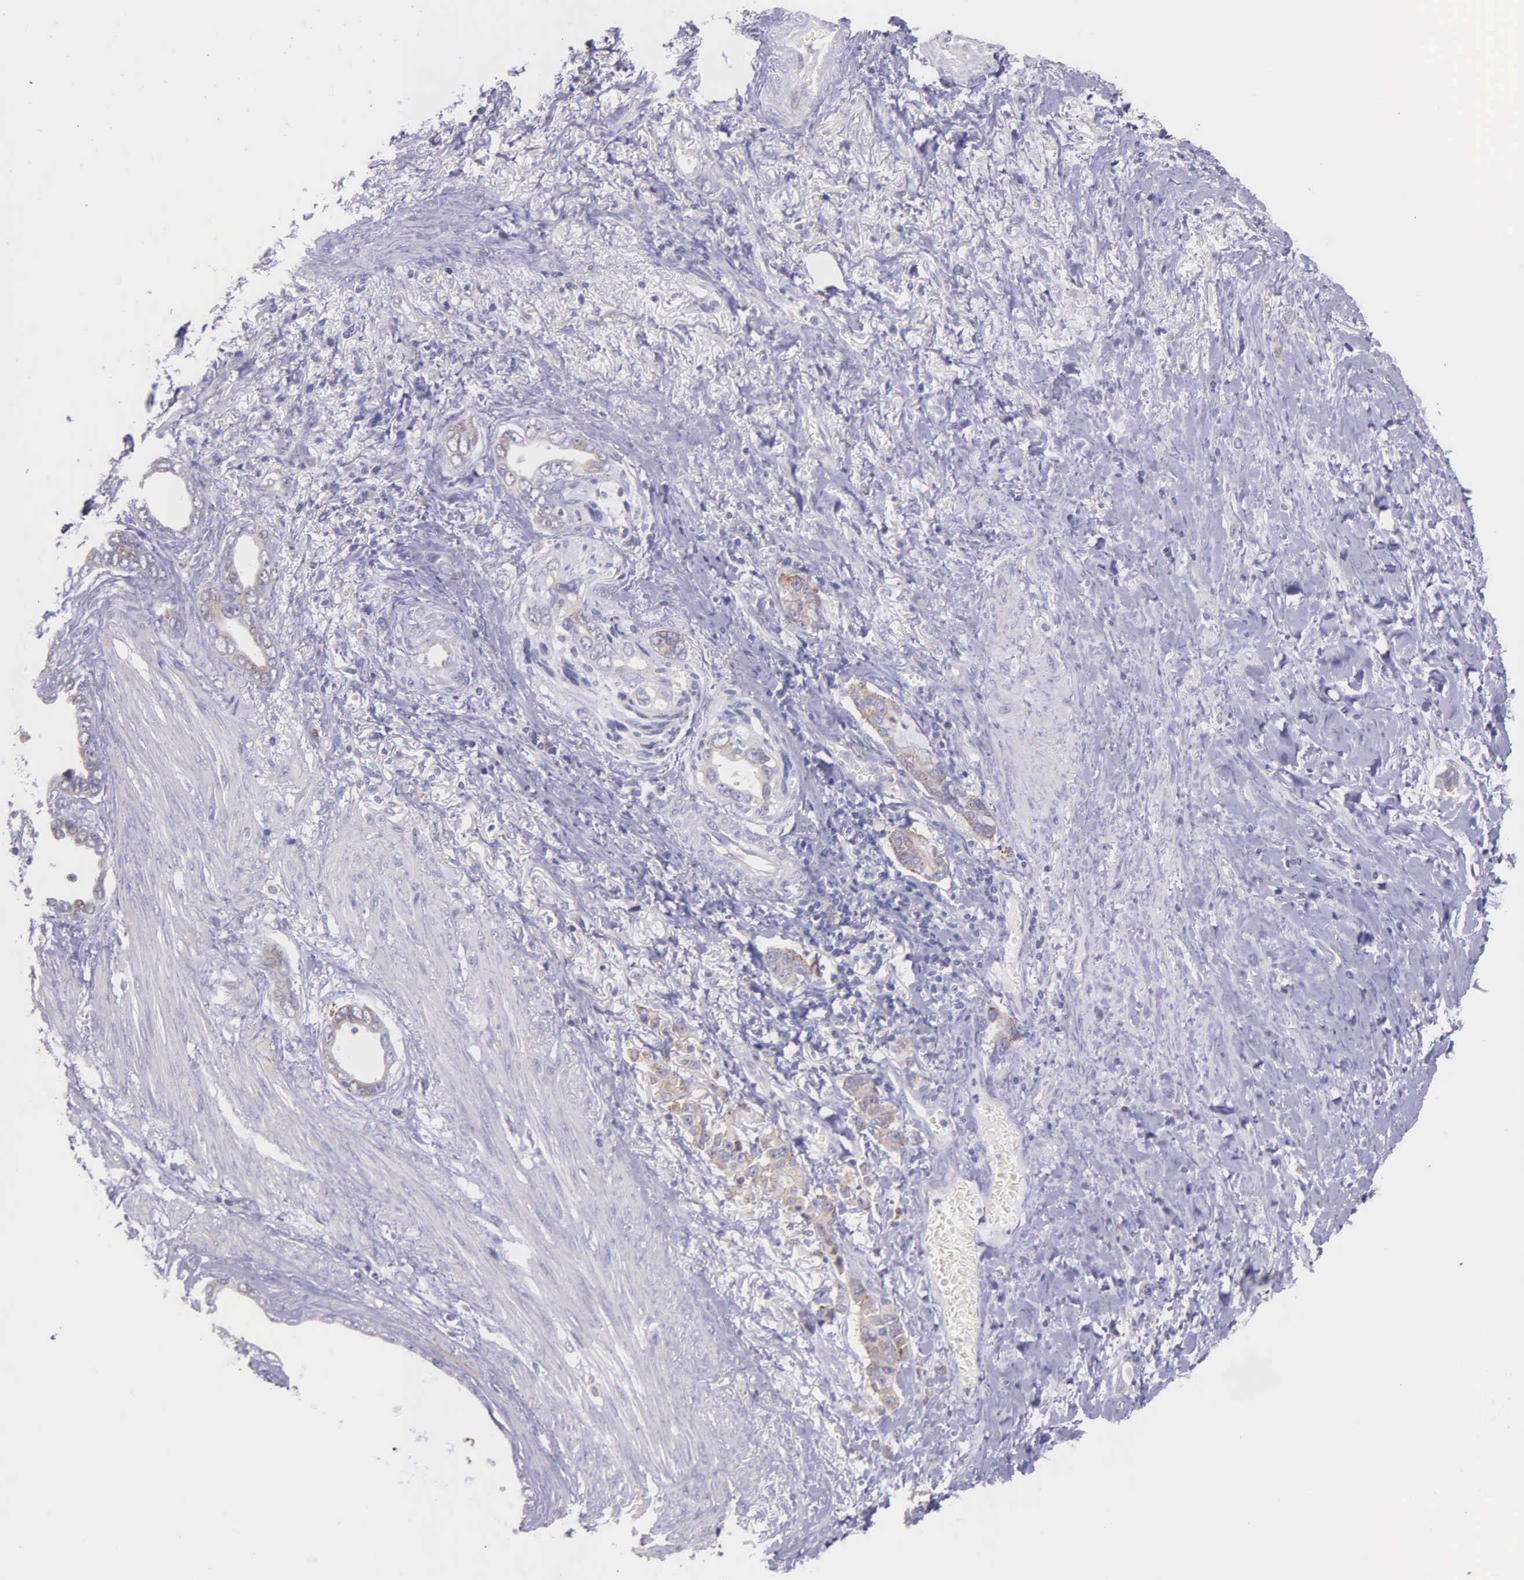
{"staining": {"intensity": "weak", "quantity": "25%-75%", "location": "cytoplasmic/membranous"}, "tissue": "stomach cancer", "cell_type": "Tumor cells", "image_type": "cancer", "snomed": [{"axis": "morphology", "description": "Adenocarcinoma, NOS"}, {"axis": "topography", "description": "Stomach"}], "caption": "The photomicrograph reveals staining of adenocarcinoma (stomach), revealing weak cytoplasmic/membranous protein positivity (brown color) within tumor cells.", "gene": "NSDHL", "patient": {"sex": "male", "age": 78}}